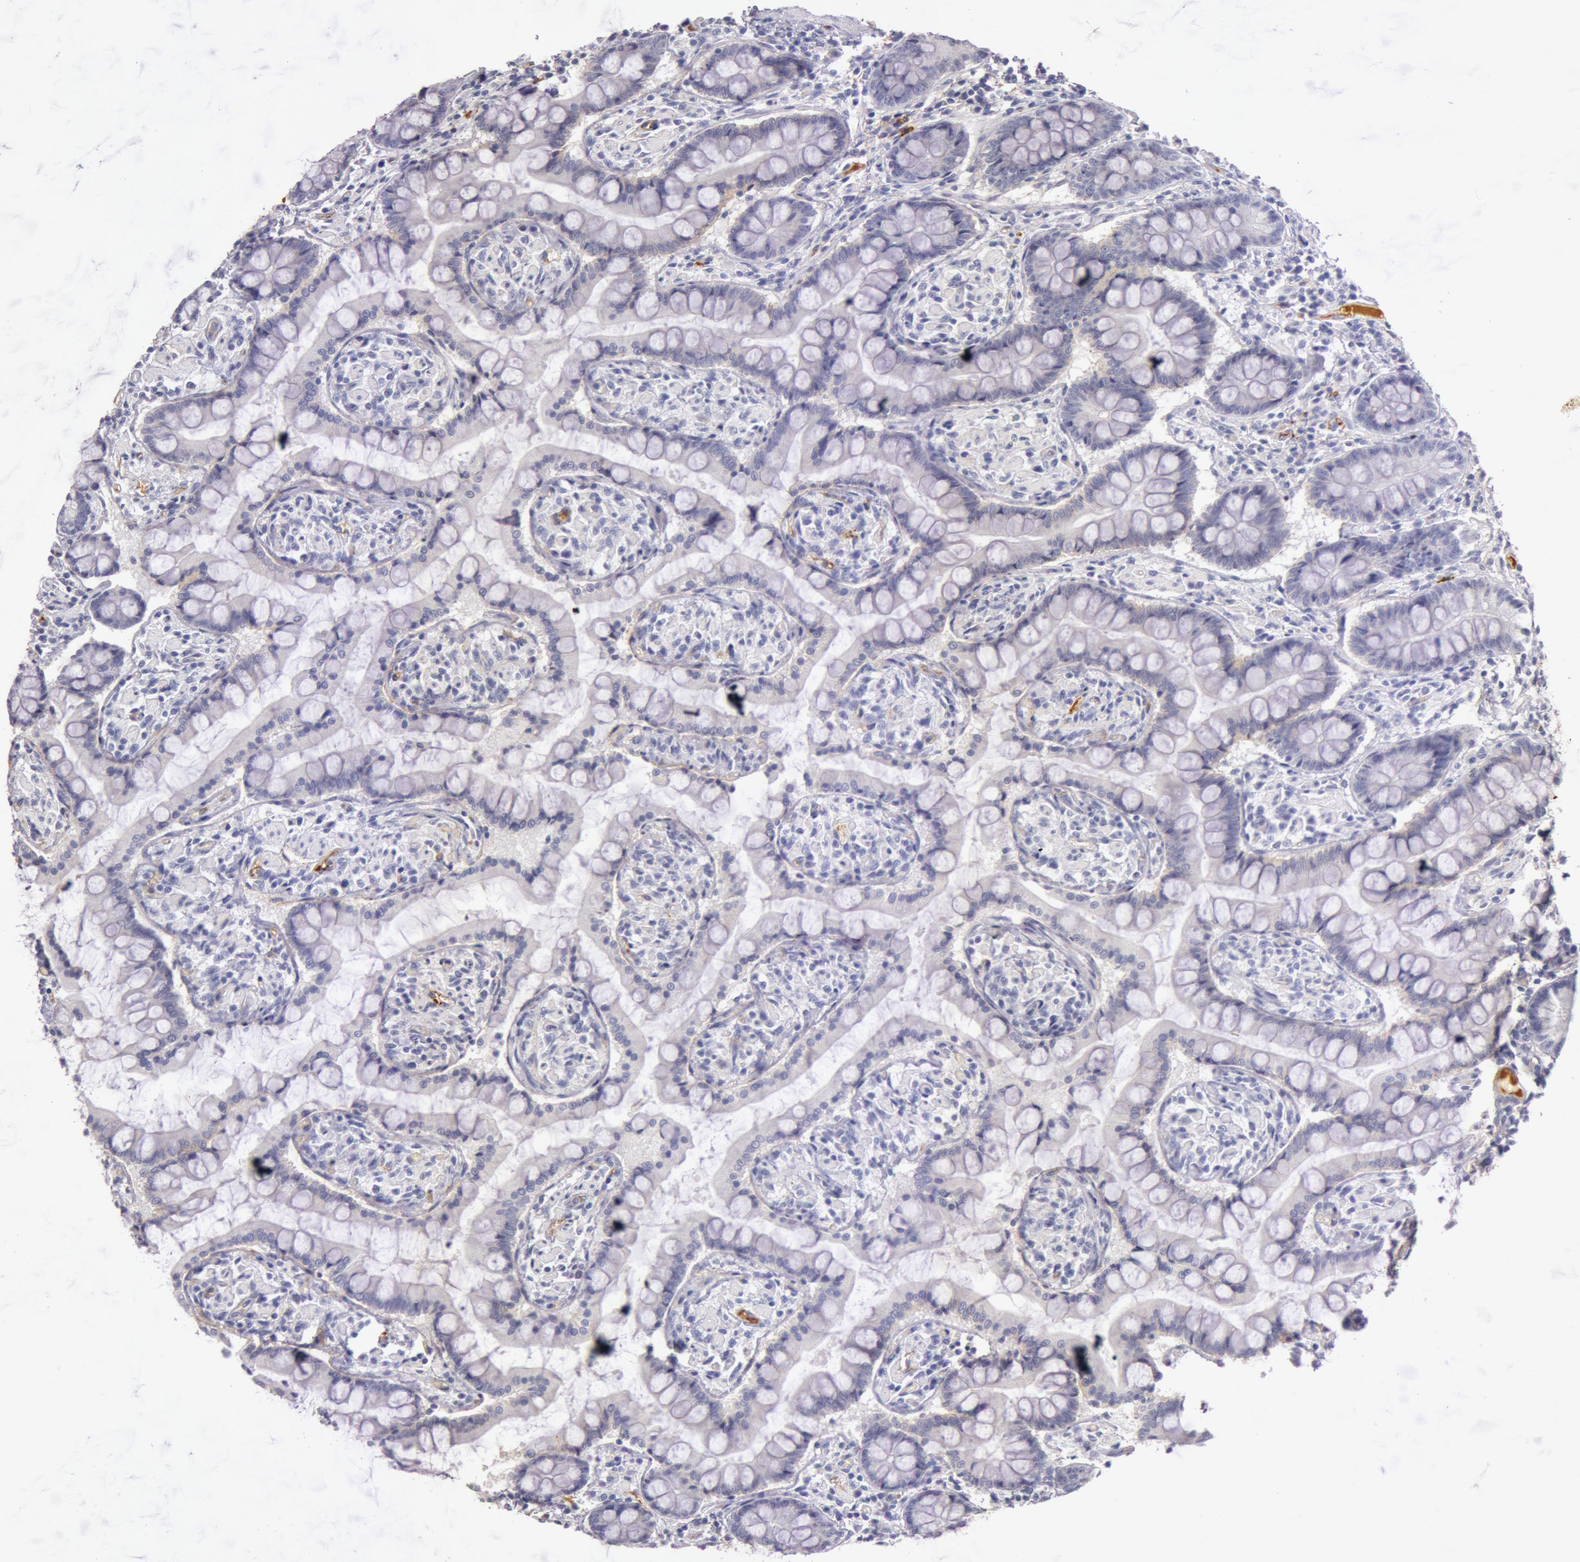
{"staining": {"intensity": "negative", "quantity": "none", "location": "none"}, "tissue": "small intestine", "cell_type": "Glandular cells", "image_type": "normal", "snomed": [{"axis": "morphology", "description": "Normal tissue, NOS"}, {"axis": "topography", "description": "Small intestine"}], "caption": "Glandular cells are negative for protein expression in normal human small intestine. (Brightfield microscopy of DAB (3,3'-diaminobenzidine) immunohistochemistry at high magnification).", "gene": "C4BPA", "patient": {"sex": "male", "age": 41}}